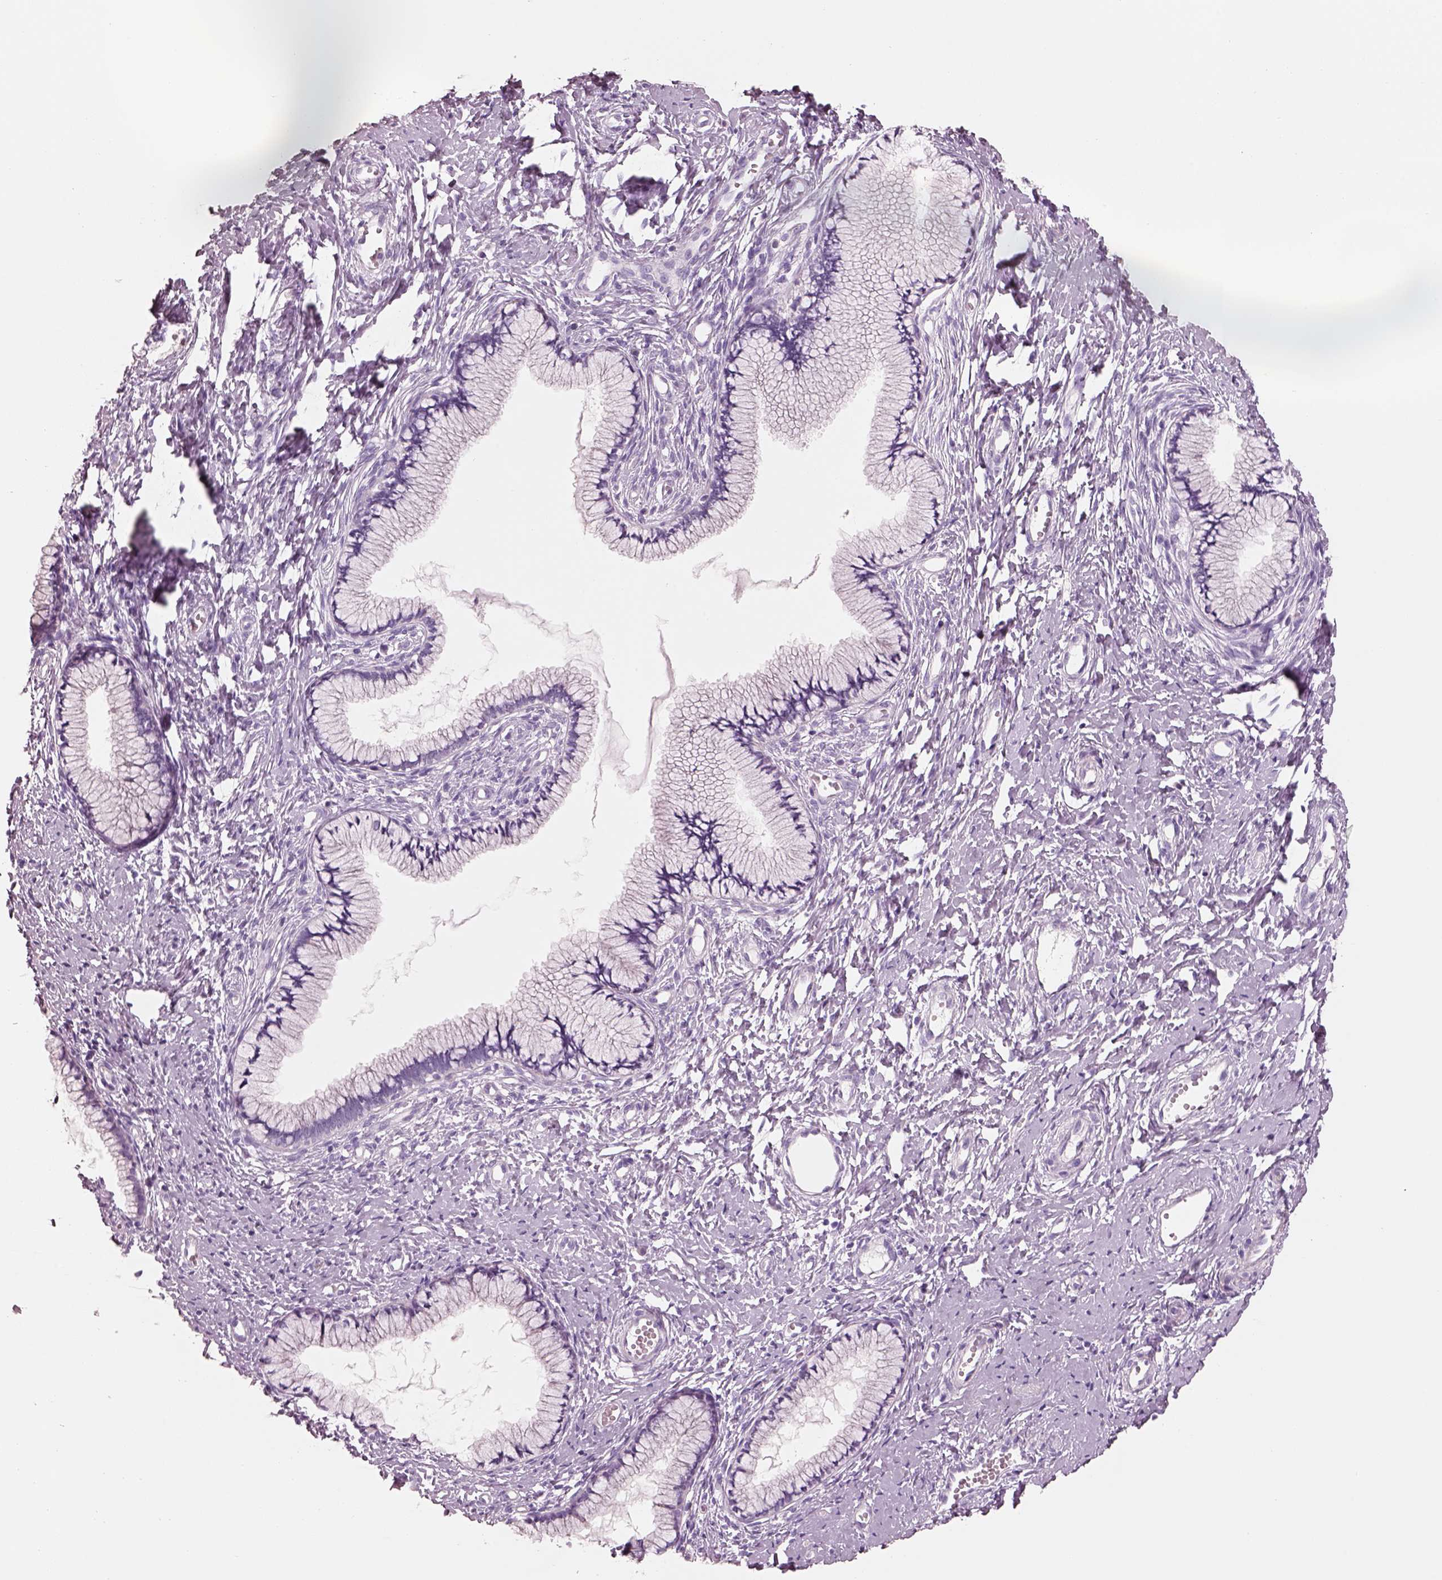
{"staining": {"intensity": "negative", "quantity": "none", "location": "none"}, "tissue": "cervix", "cell_type": "Glandular cells", "image_type": "normal", "snomed": [{"axis": "morphology", "description": "Normal tissue, NOS"}, {"axis": "topography", "description": "Cervix"}], "caption": "High power microscopy histopathology image of an immunohistochemistry (IHC) histopathology image of unremarkable cervix, revealing no significant expression in glandular cells.", "gene": "PNOC", "patient": {"sex": "female", "age": 40}}